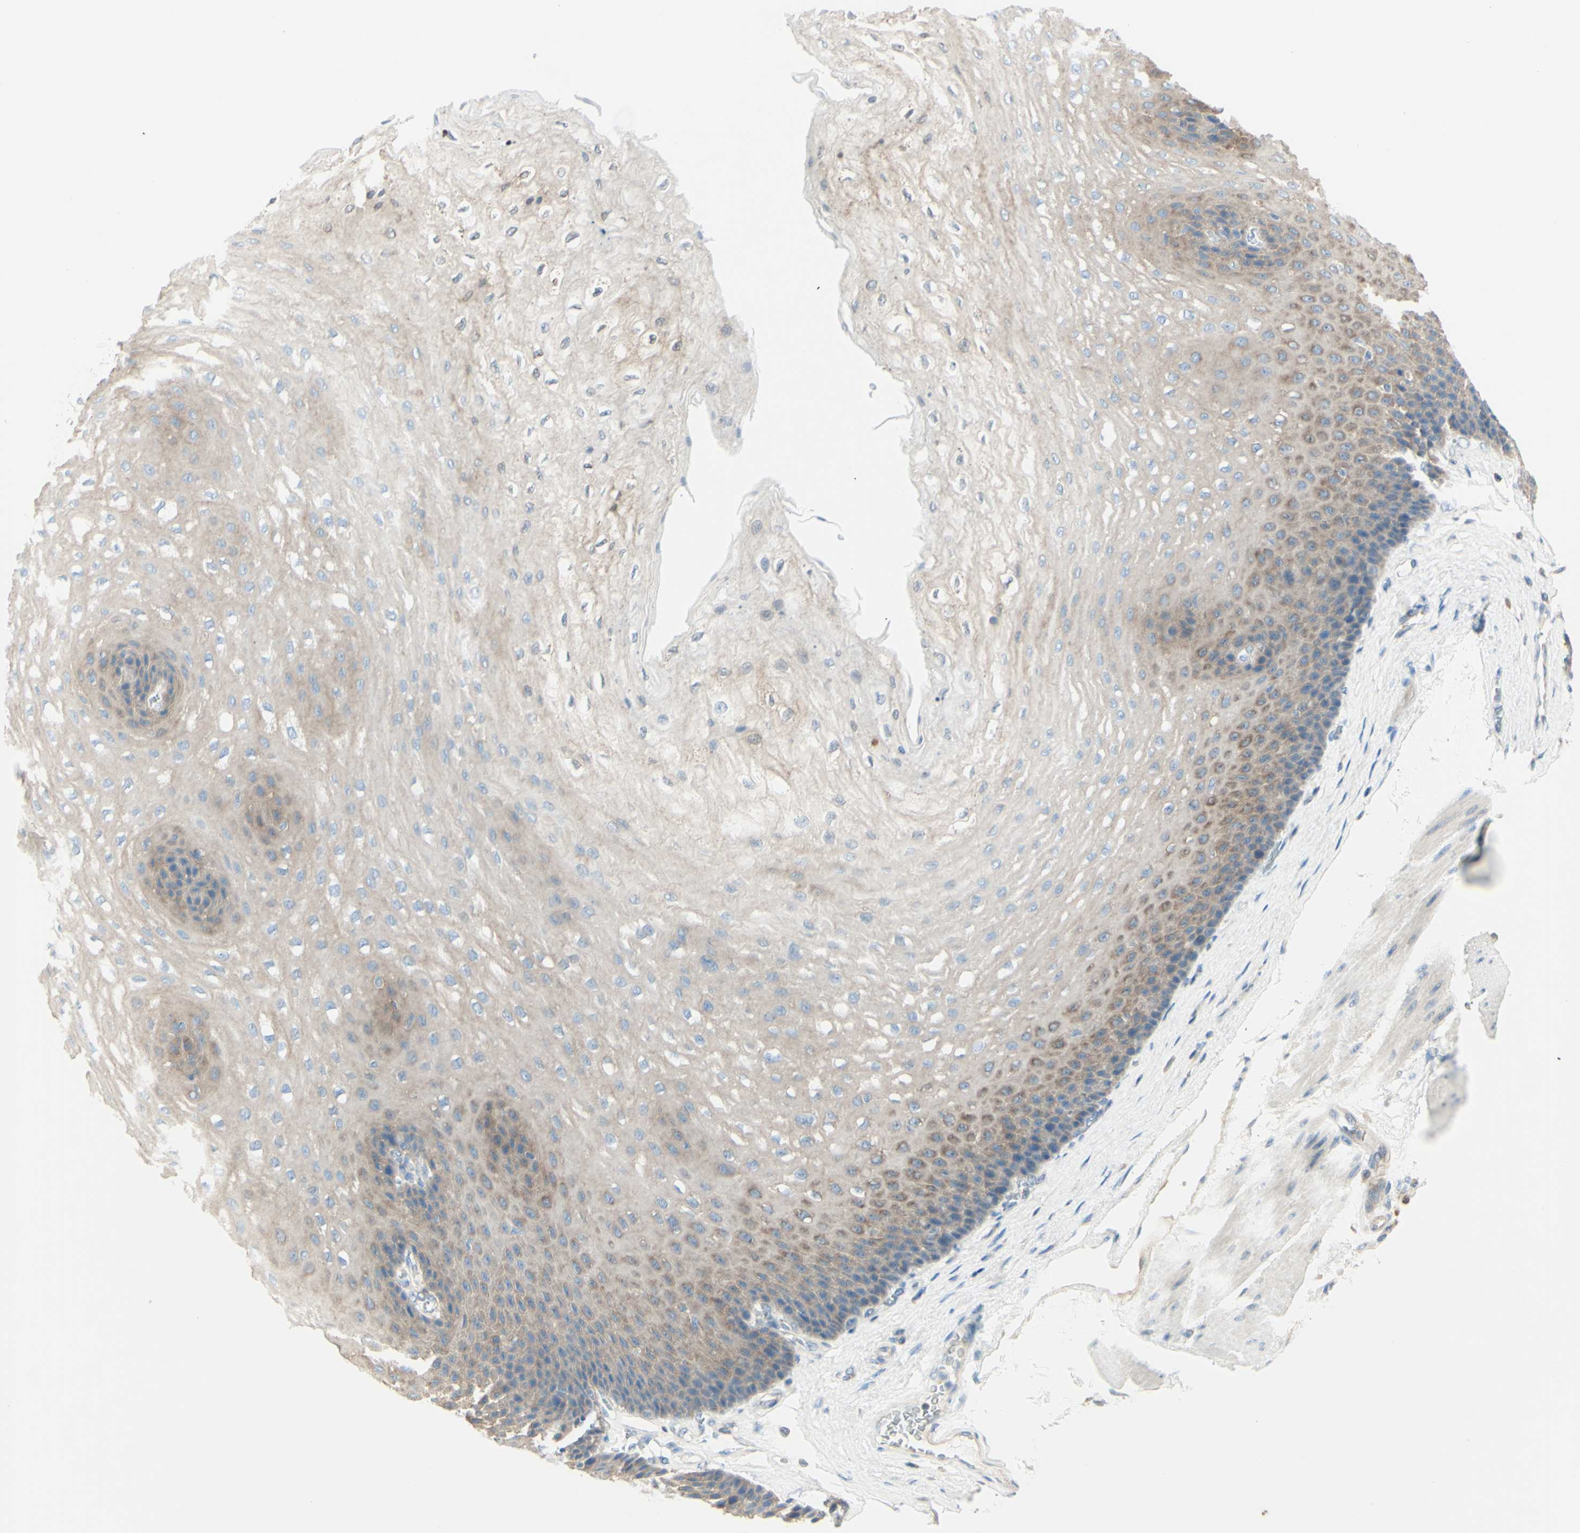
{"staining": {"intensity": "weak", "quantity": "25%-75%", "location": "cytoplasmic/membranous"}, "tissue": "esophagus", "cell_type": "Squamous epithelial cells", "image_type": "normal", "snomed": [{"axis": "morphology", "description": "Normal tissue, NOS"}, {"axis": "topography", "description": "Esophagus"}], "caption": "IHC photomicrograph of benign esophagus: esophagus stained using immunohistochemistry (IHC) reveals low levels of weak protein expression localized specifically in the cytoplasmic/membranous of squamous epithelial cells, appearing as a cytoplasmic/membranous brown color.", "gene": "MTM1", "patient": {"sex": "female", "age": 72}}